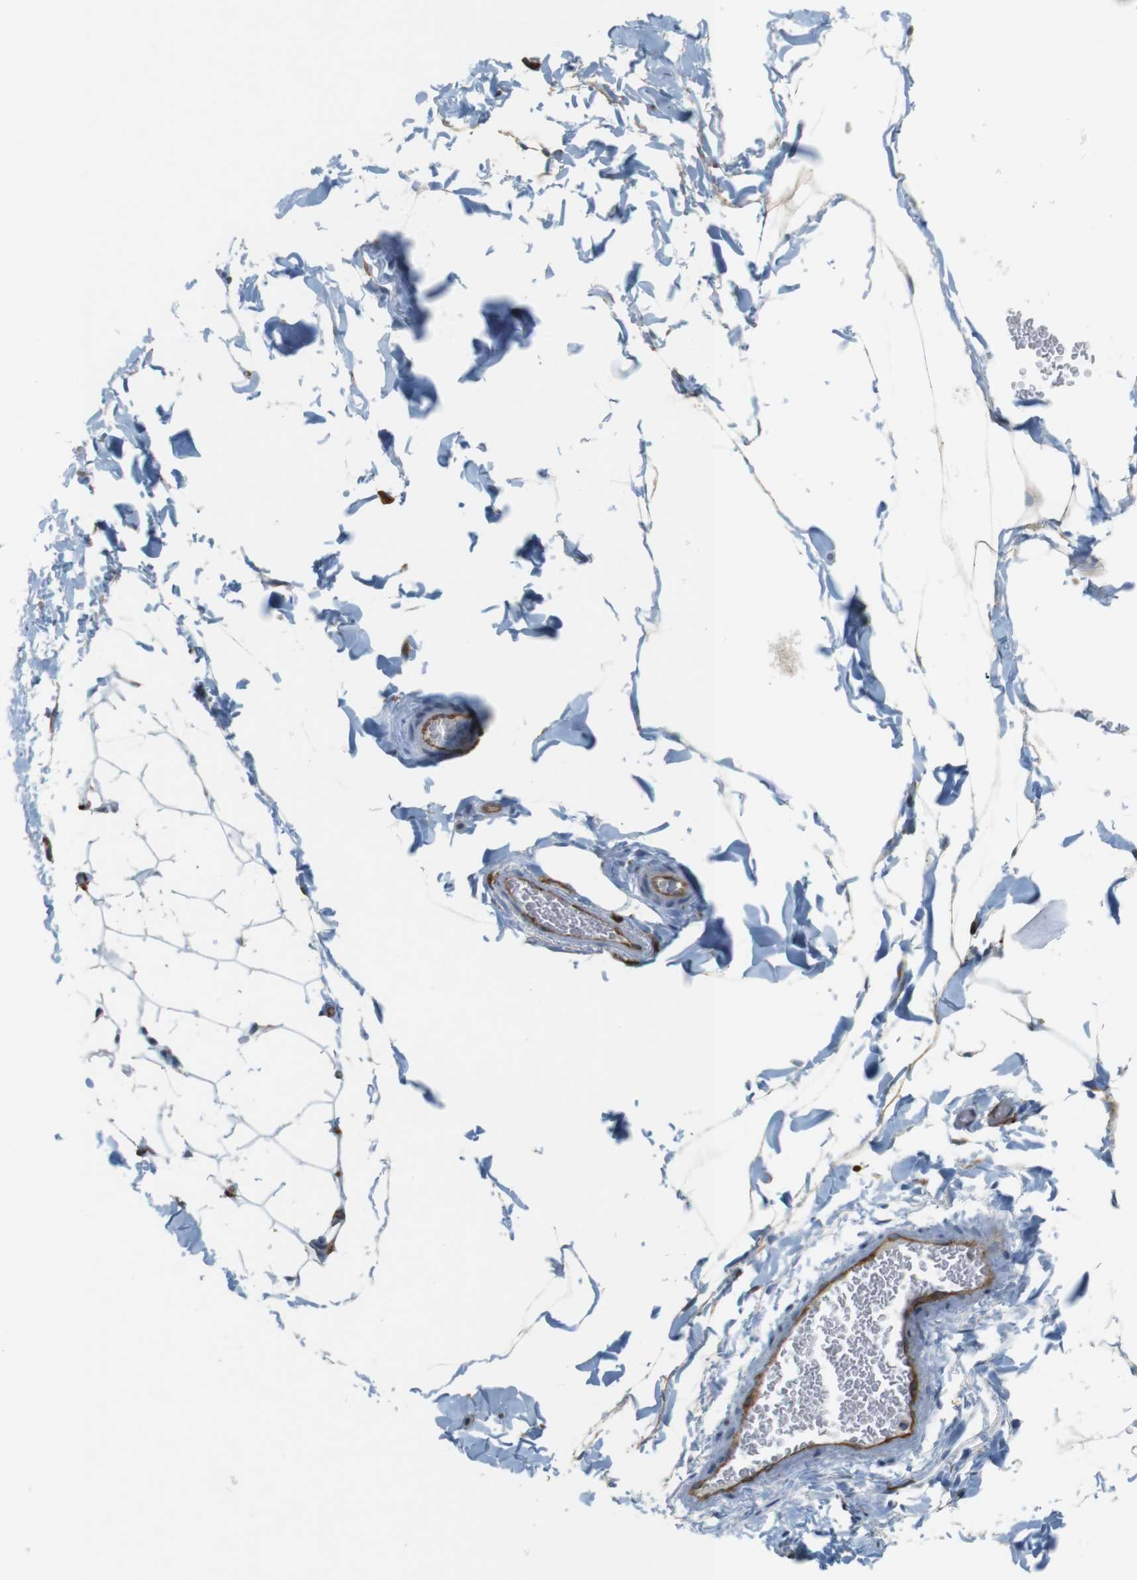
{"staining": {"intensity": "negative", "quantity": "none", "location": "none"}, "tissue": "adipose tissue", "cell_type": "Adipocytes", "image_type": "normal", "snomed": [{"axis": "morphology", "description": "Normal tissue, NOS"}, {"axis": "topography", "description": "Soft tissue"}], "caption": "A histopathology image of adipose tissue stained for a protein demonstrates no brown staining in adipocytes.", "gene": "HLA", "patient": {"sex": "male", "age": 26}}